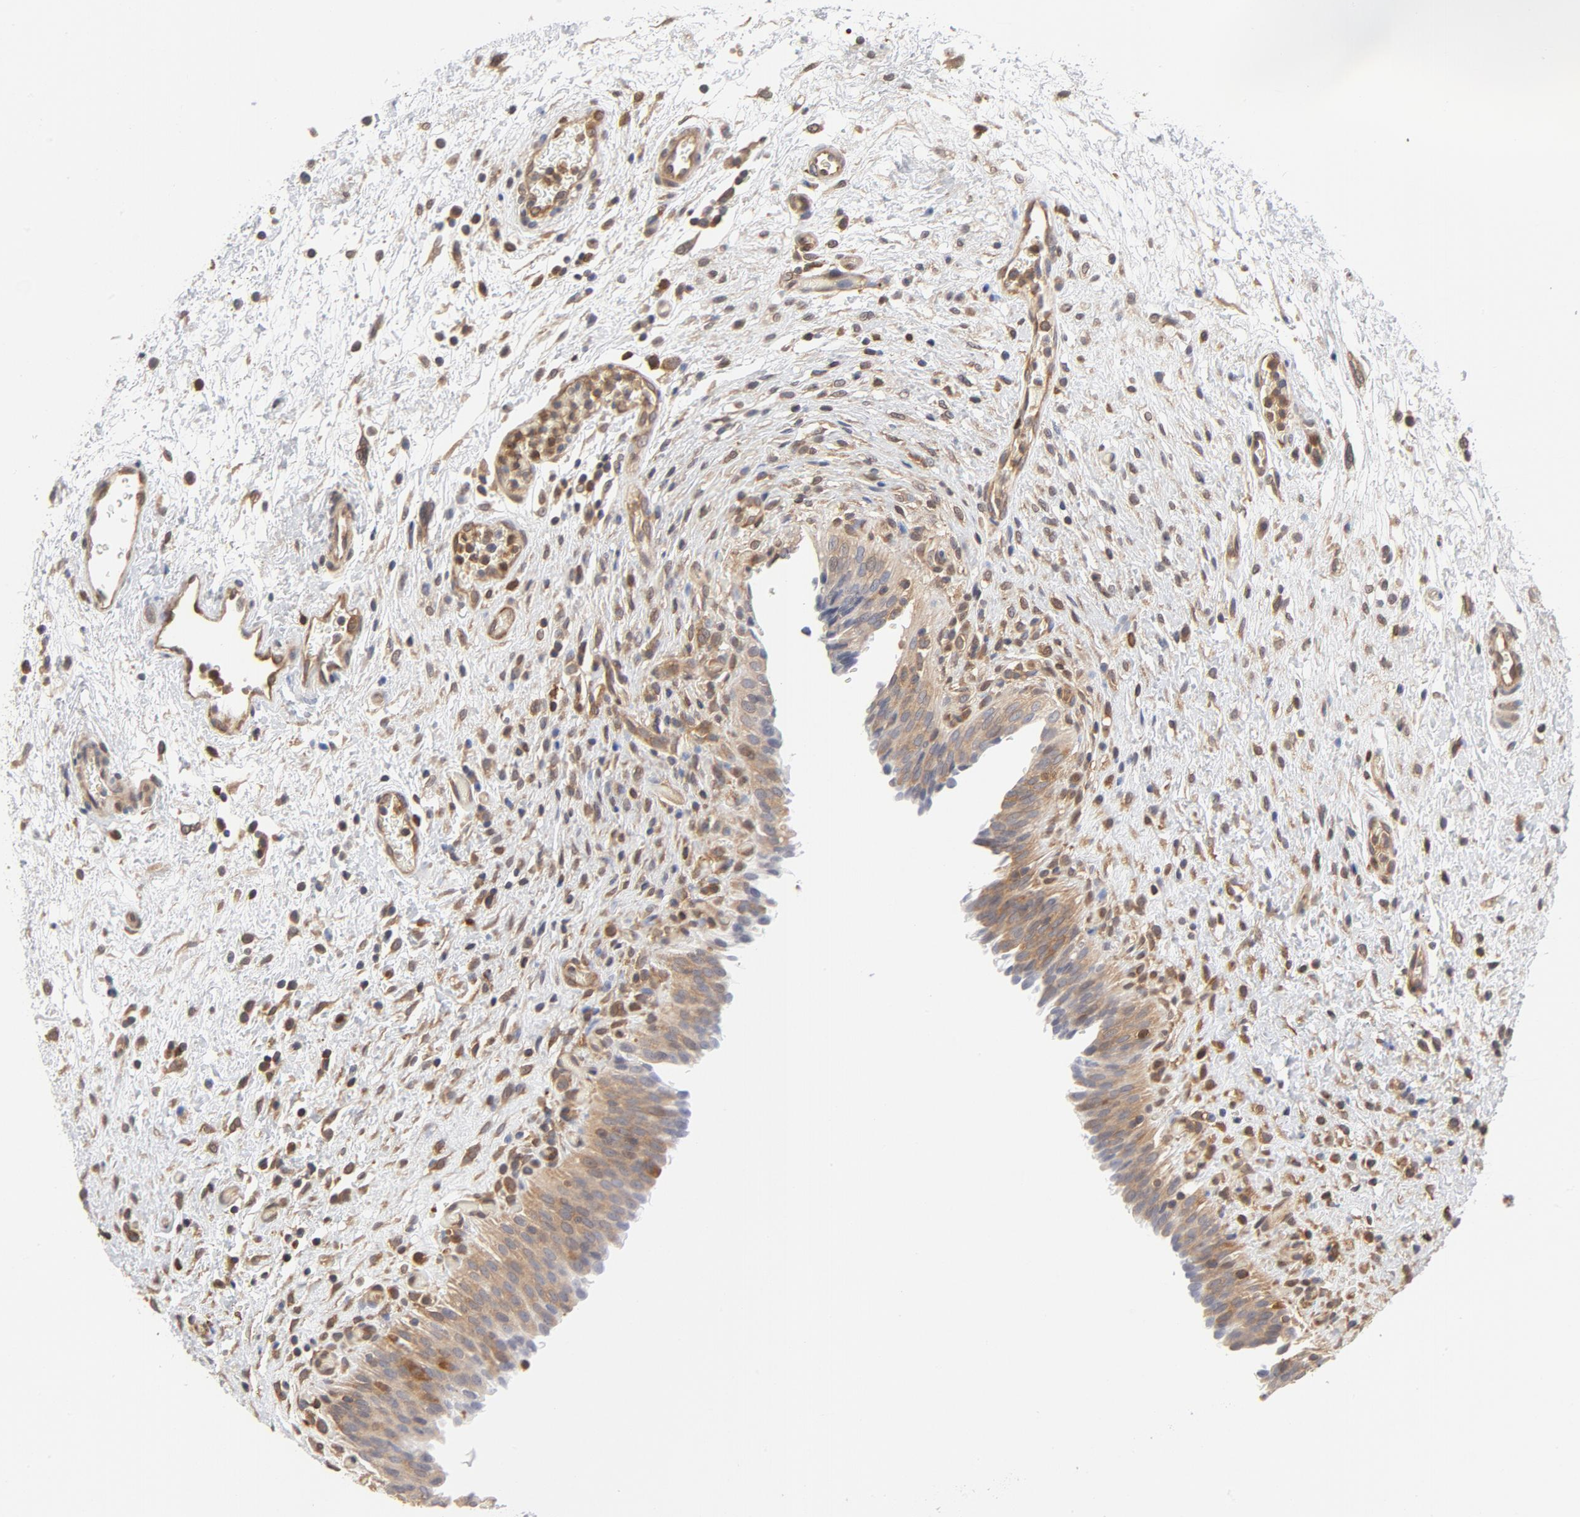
{"staining": {"intensity": "weak", "quantity": ">75%", "location": "cytoplasmic/membranous"}, "tissue": "urinary bladder", "cell_type": "Urothelial cells", "image_type": "normal", "snomed": [{"axis": "morphology", "description": "Normal tissue, NOS"}, {"axis": "topography", "description": "Urinary bladder"}], "caption": "A histopathology image of urinary bladder stained for a protein shows weak cytoplasmic/membranous brown staining in urothelial cells. The staining was performed using DAB to visualize the protein expression in brown, while the nuclei were stained in blue with hematoxylin (Magnification: 20x).", "gene": "ASMTL", "patient": {"sex": "male", "age": 51}}